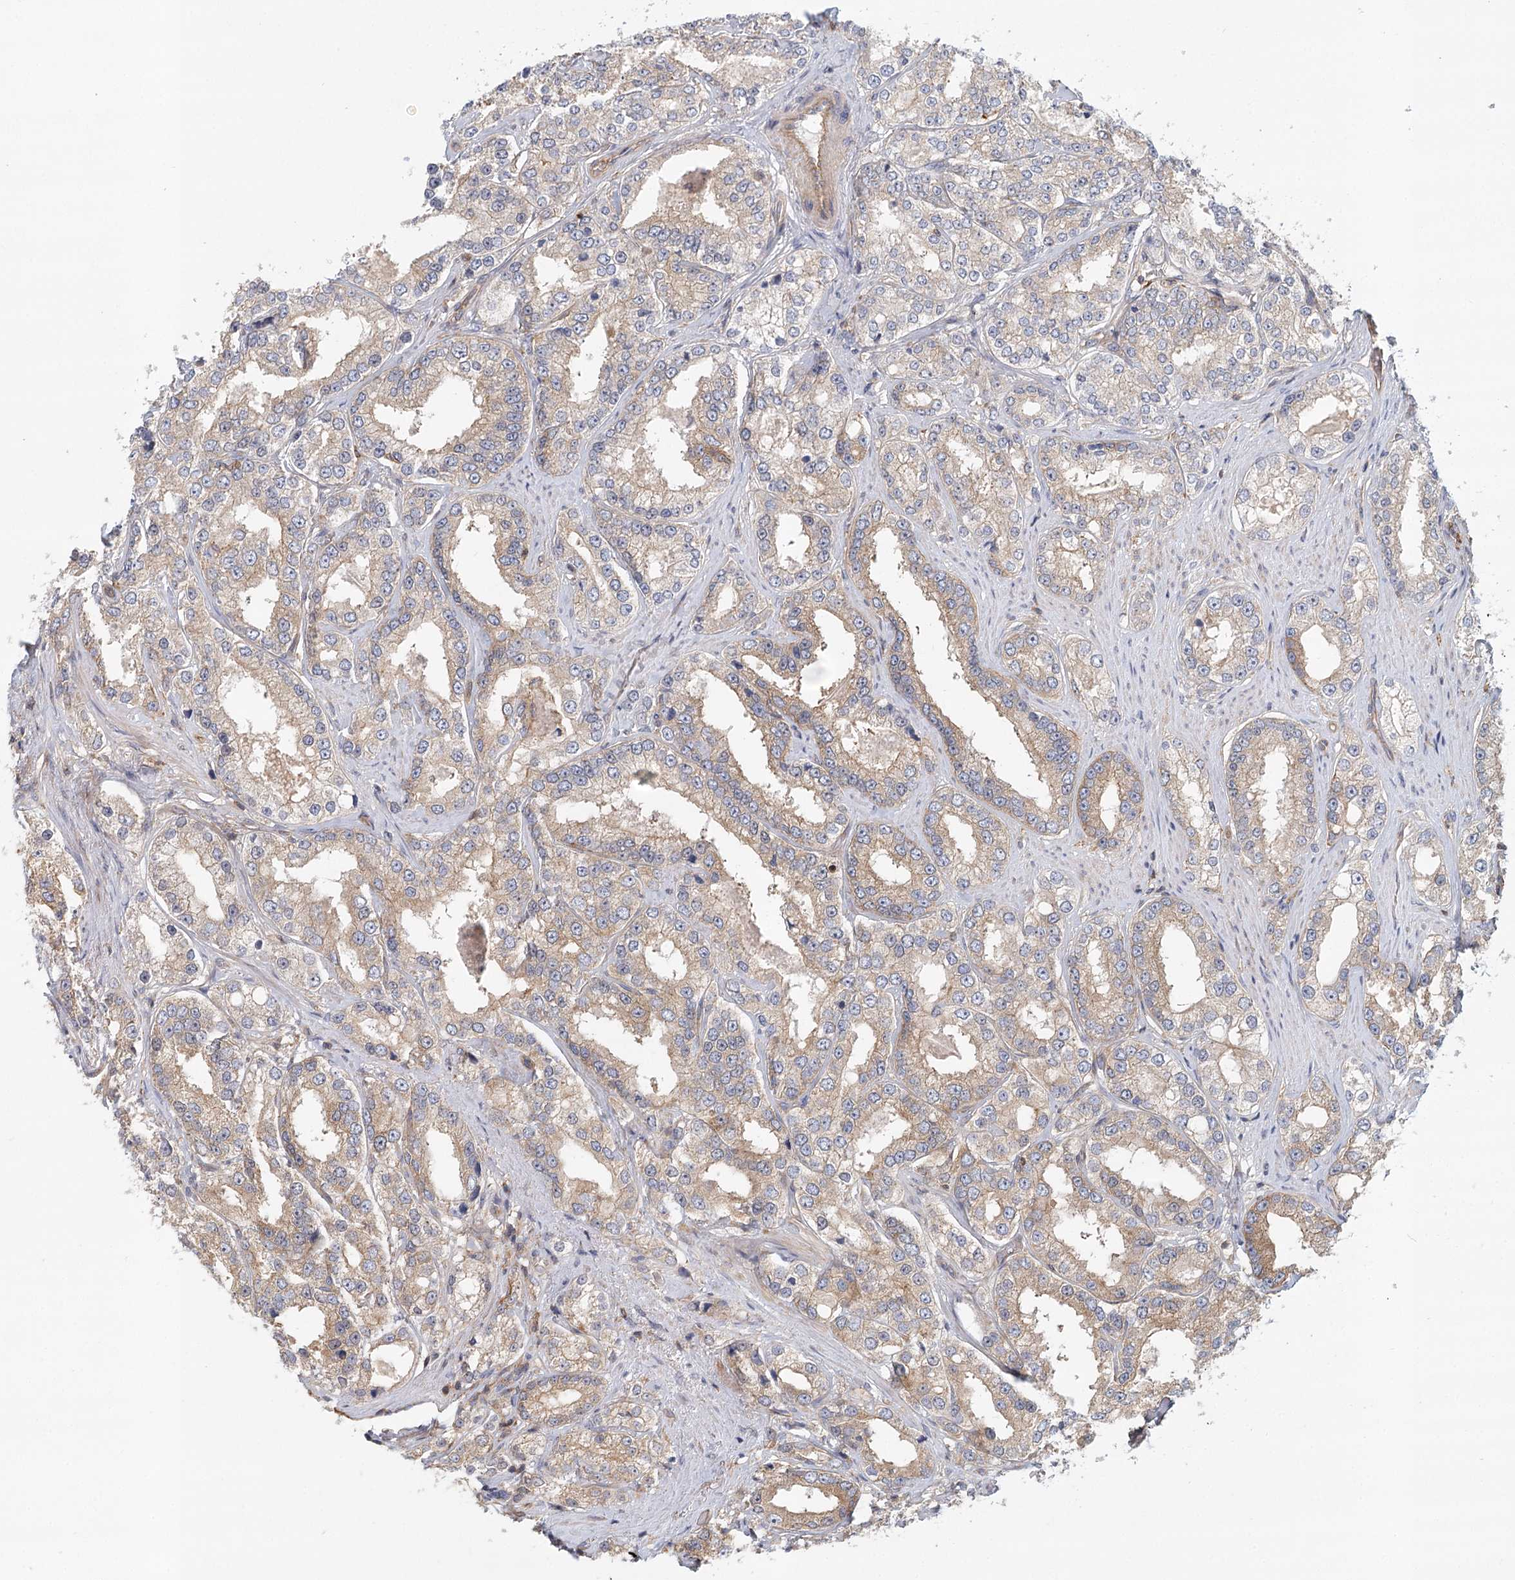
{"staining": {"intensity": "weak", "quantity": "25%-75%", "location": "cytoplasmic/membranous"}, "tissue": "prostate cancer", "cell_type": "Tumor cells", "image_type": "cancer", "snomed": [{"axis": "morphology", "description": "Normal tissue, NOS"}, {"axis": "morphology", "description": "Adenocarcinoma, High grade"}, {"axis": "topography", "description": "Prostate"}], "caption": "A low amount of weak cytoplasmic/membranous expression is identified in approximately 25%-75% of tumor cells in adenocarcinoma (high-grade) (prostate) tissue.", "gene": "UMPS", "patient": {"sex": "male", "age": 83}}